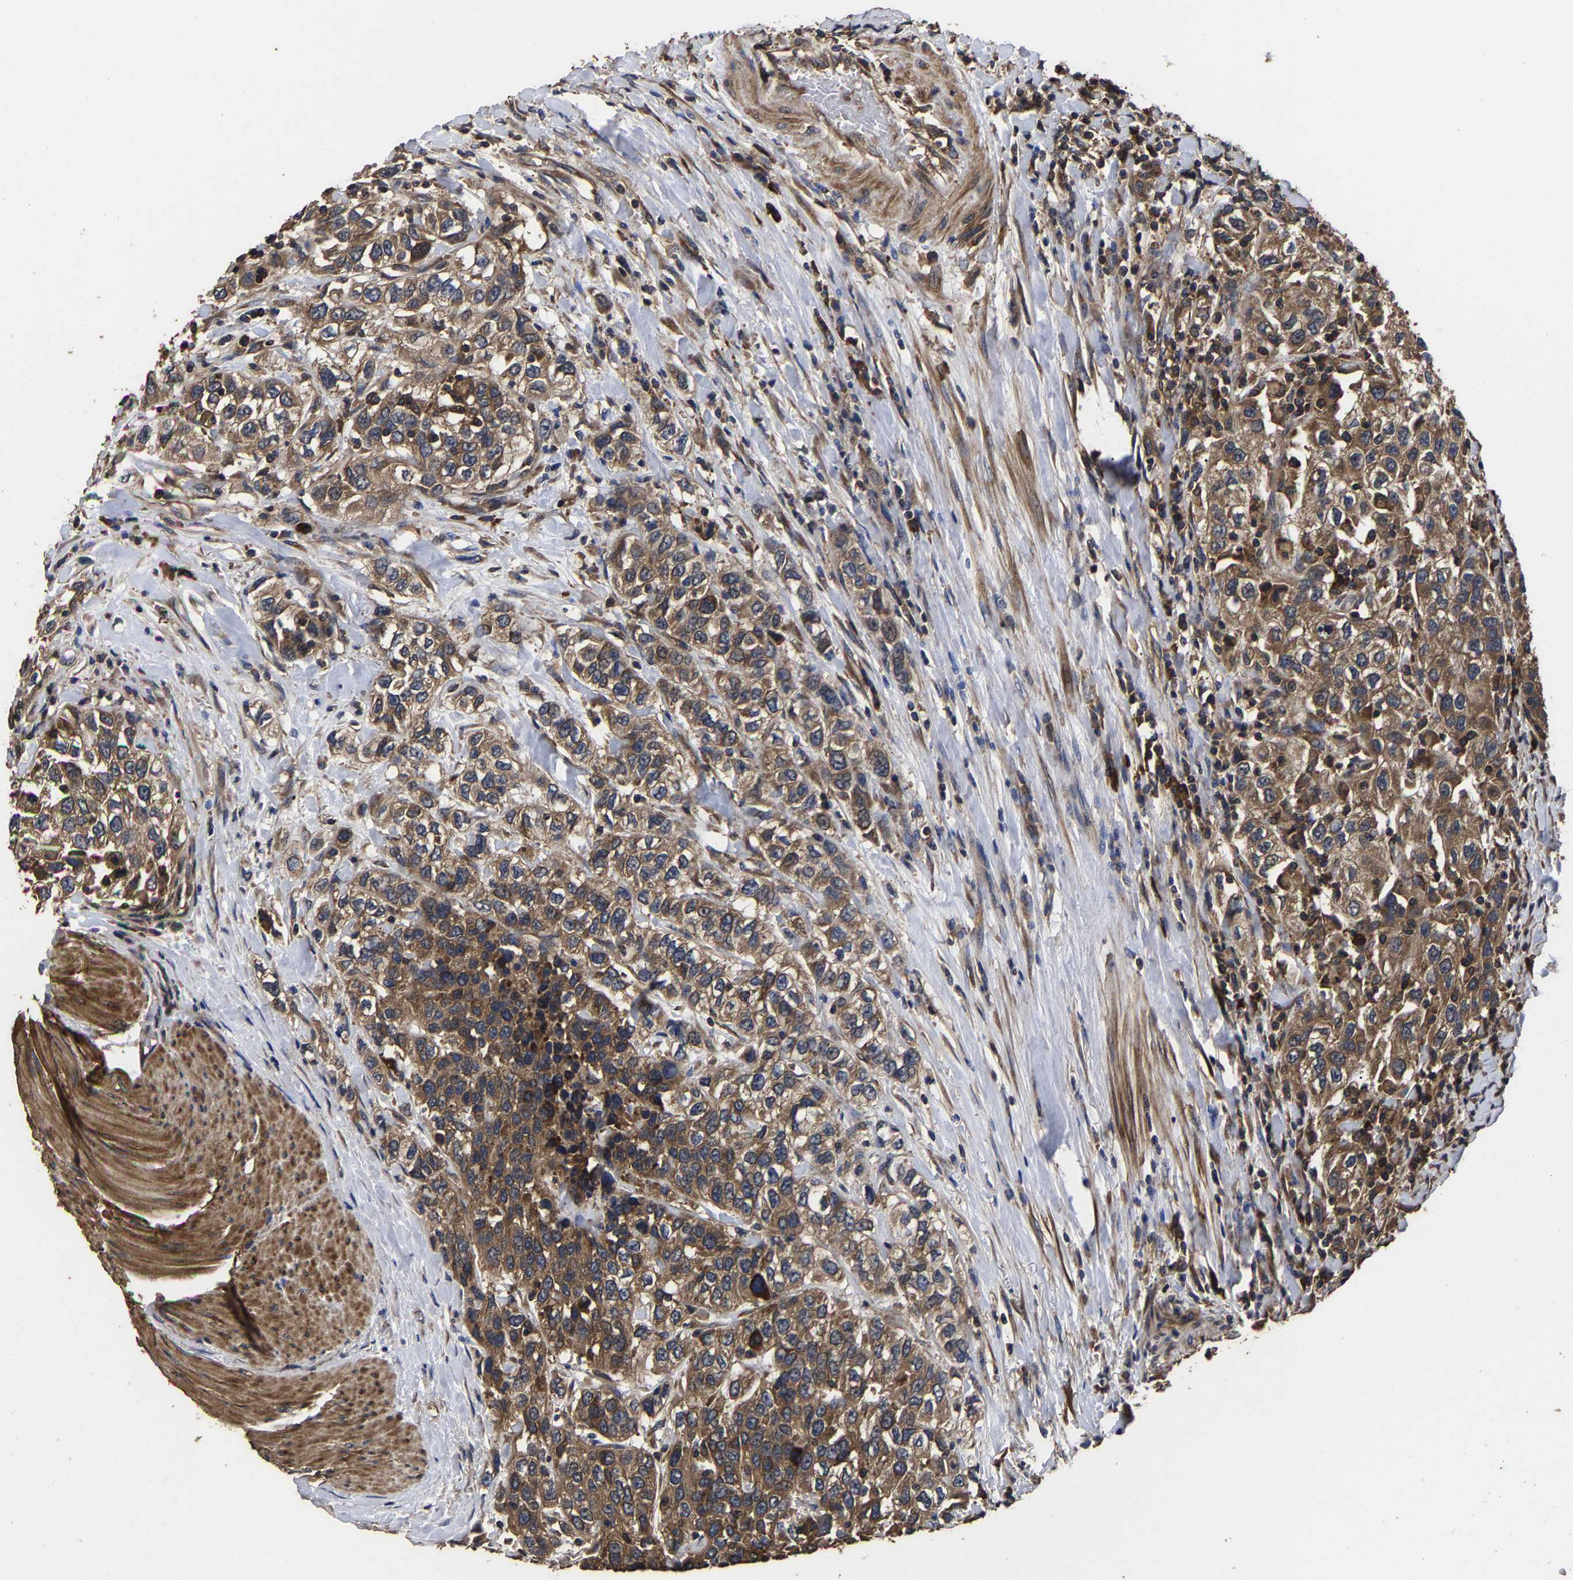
{"staining": {"intensity": "moderate", "quantity": ">75%", "location": "cytoplasmic/membranous"}, "tissue": "urothelial cancer", "cell_type": "Tumor cells", "image_type": "cancer", "snomed": [{"axis": "morphology", "description": "Urothelial carcinoma, High grade"}, {"axis": "topography", "description": "Urinary bladder"}], "caption": "This histopathology image reveals immunohistochemistry staining of urothelial carcinoma (high-grade), with medium moderate cytoplasmic/membranous expression in about >75% of tumor cells.", "gene": "ITCH", "patient": {"sex": "female", "age": 80}}